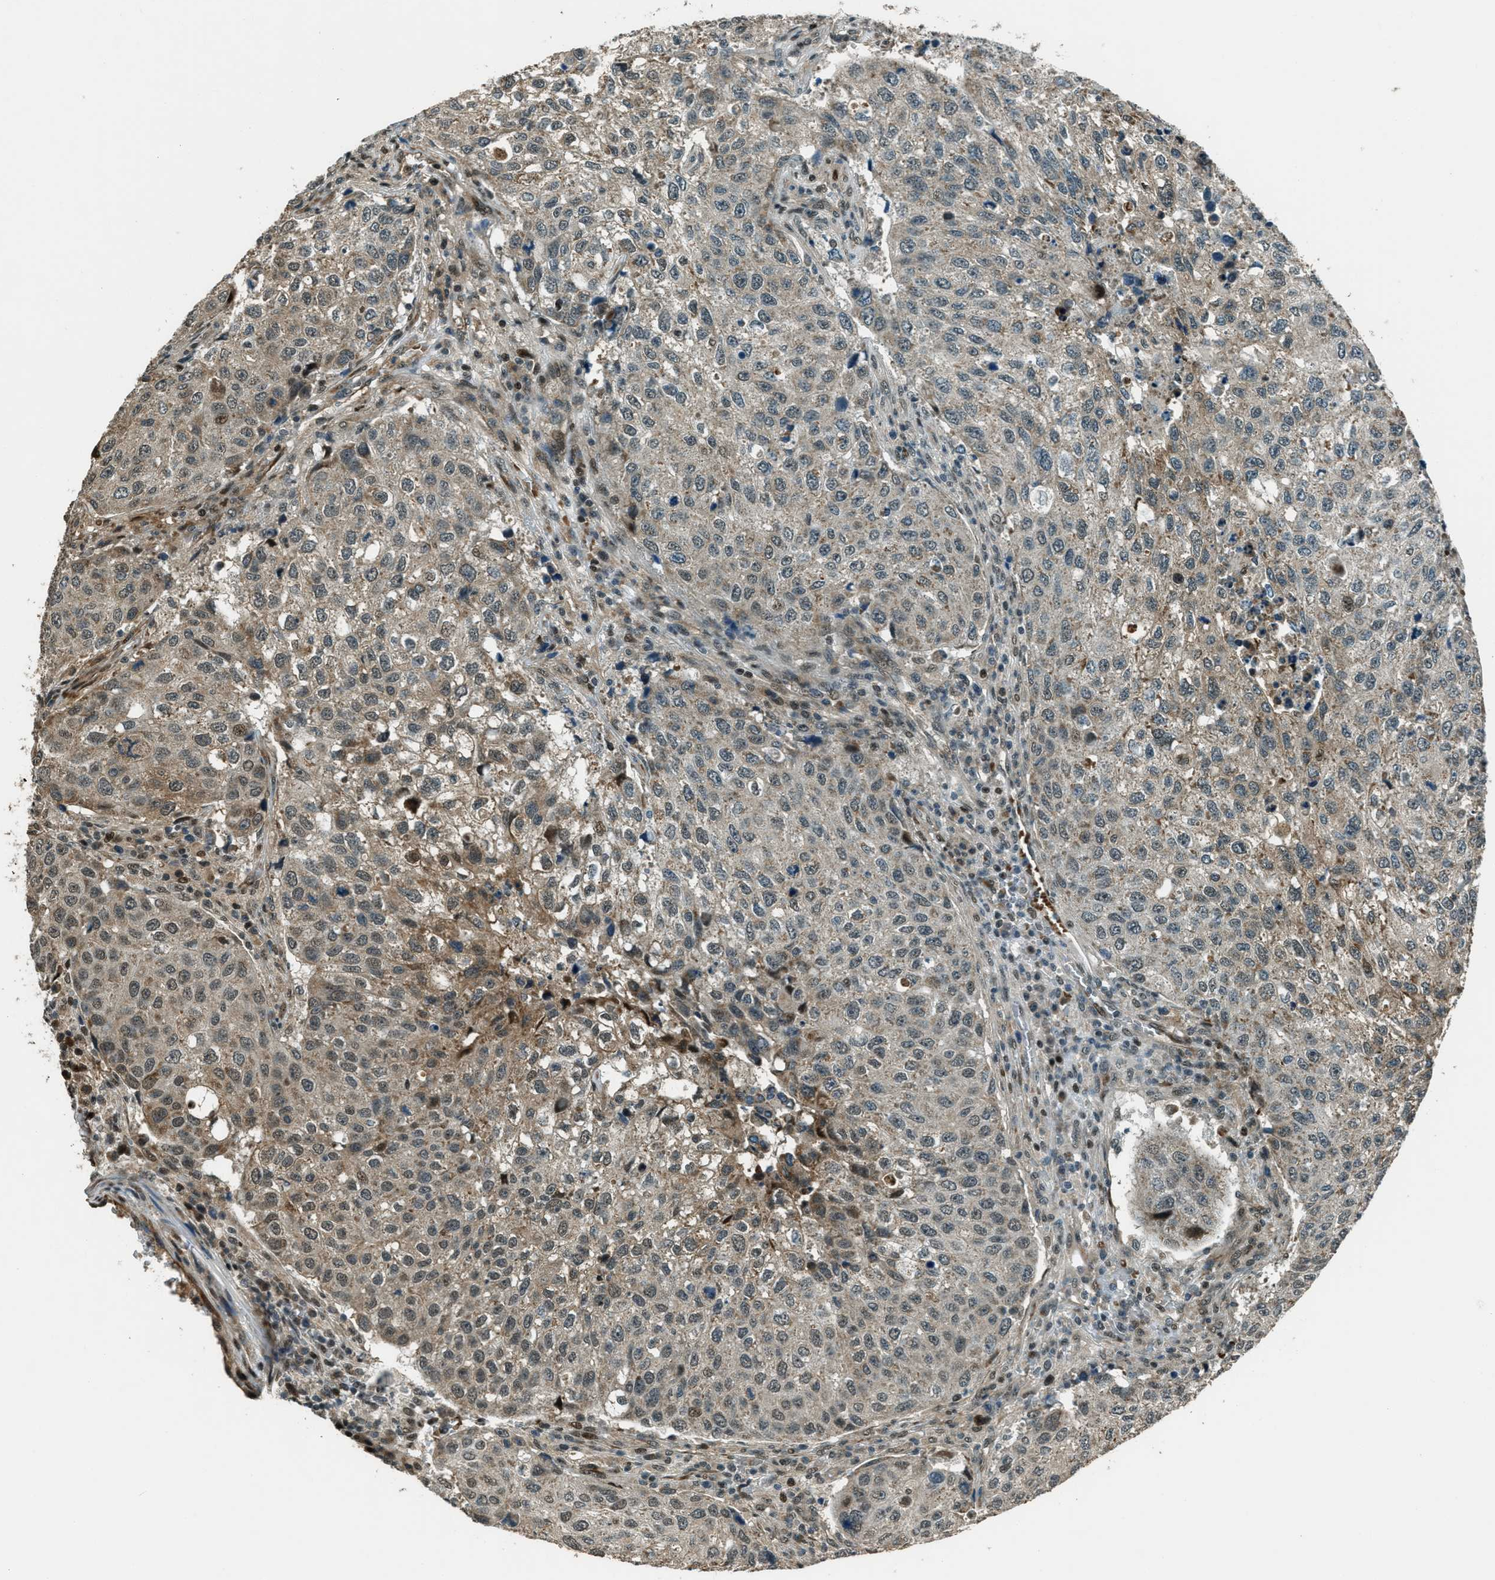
{"staining": {"intensity": "moderate", "quantity": "25%-75%", "location": "cytoplasmic/membranous"}, "tissue": "urothelial cancer", "cell_type": "Tumor cells", "image_type": "cancer", "snomed": [{"axis": "morphology", "description": "Urothelial carcinoma, High grade"}, {"axis": "topography", "description": "Lymph node"}, {"axis": "topography", "description": "Urinary bladder"}], "caption": "Immunohistochemistry staining of urothelial cancer, which displays medium levels of moderate cytoplasmic/membranous expression in about 25%-75% of tumor cells indicating moderate cytoplasmic/membranous protein staining. The staining was performed using DAB (3,3'-diaminobenzidine) (brown) for protein detection and nuclei were counterstained in hematoxylin (blue).", "gene": "TARDBP", "patient": {"sex": "male", "age": 51}}